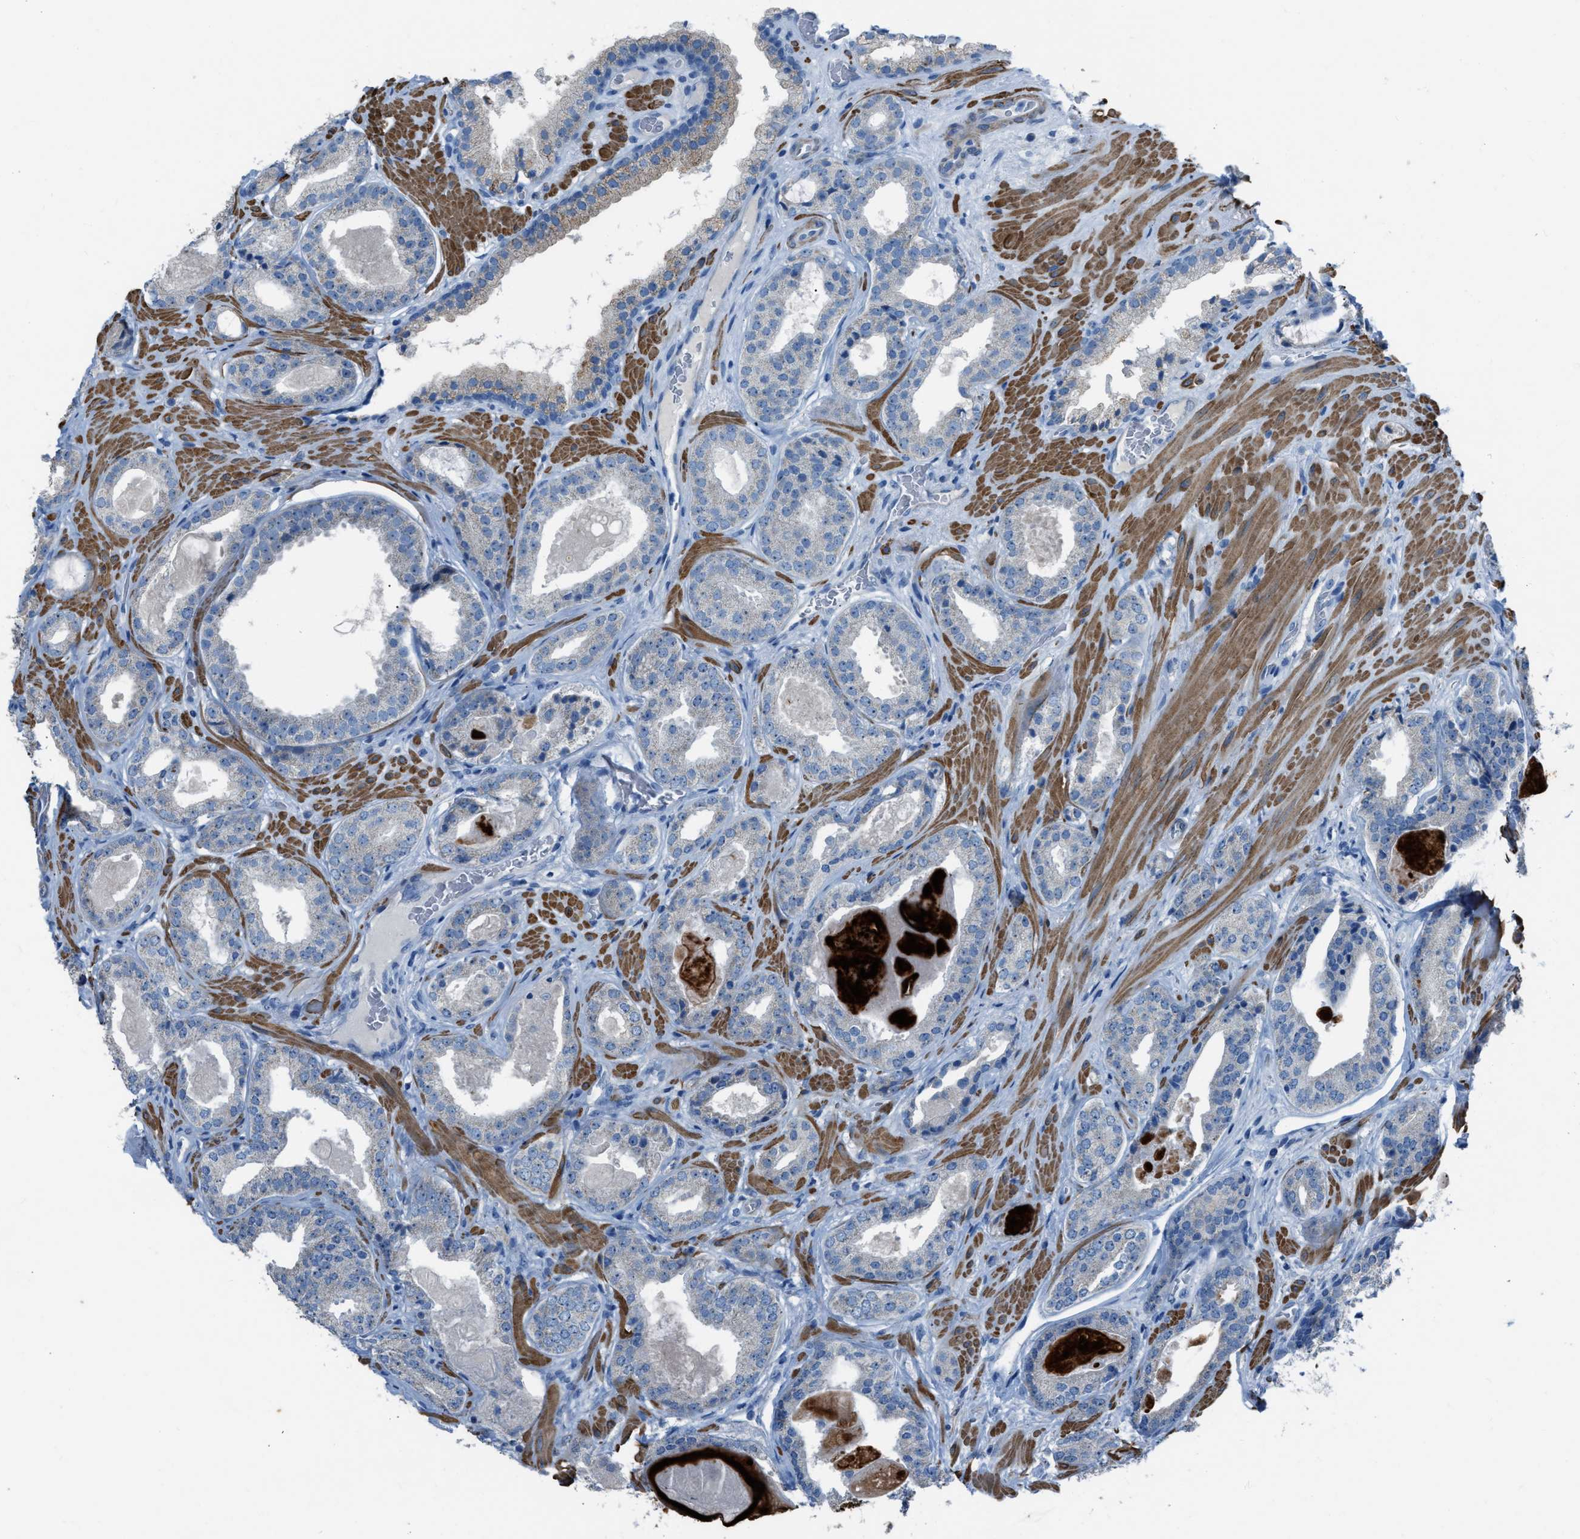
{"staining": {"intensity": "negative", "quantity": "none", "location": "none"}, "tissue": "prostate cancer", "cell_type": "Tumor cells", "image_type": "cancer", "snomed": [{"axis": "morphology", "description": "Adenocarcinoma, Low grade"}, {"axis": "topography", "description": "Prostate"}], "caption": "Image shows no significant protein expression in tumor cells of prostate adenocarcinoma (low-grade).", "gene": "SPATC1L", "patient": {"sex": "male", "age": 71}}